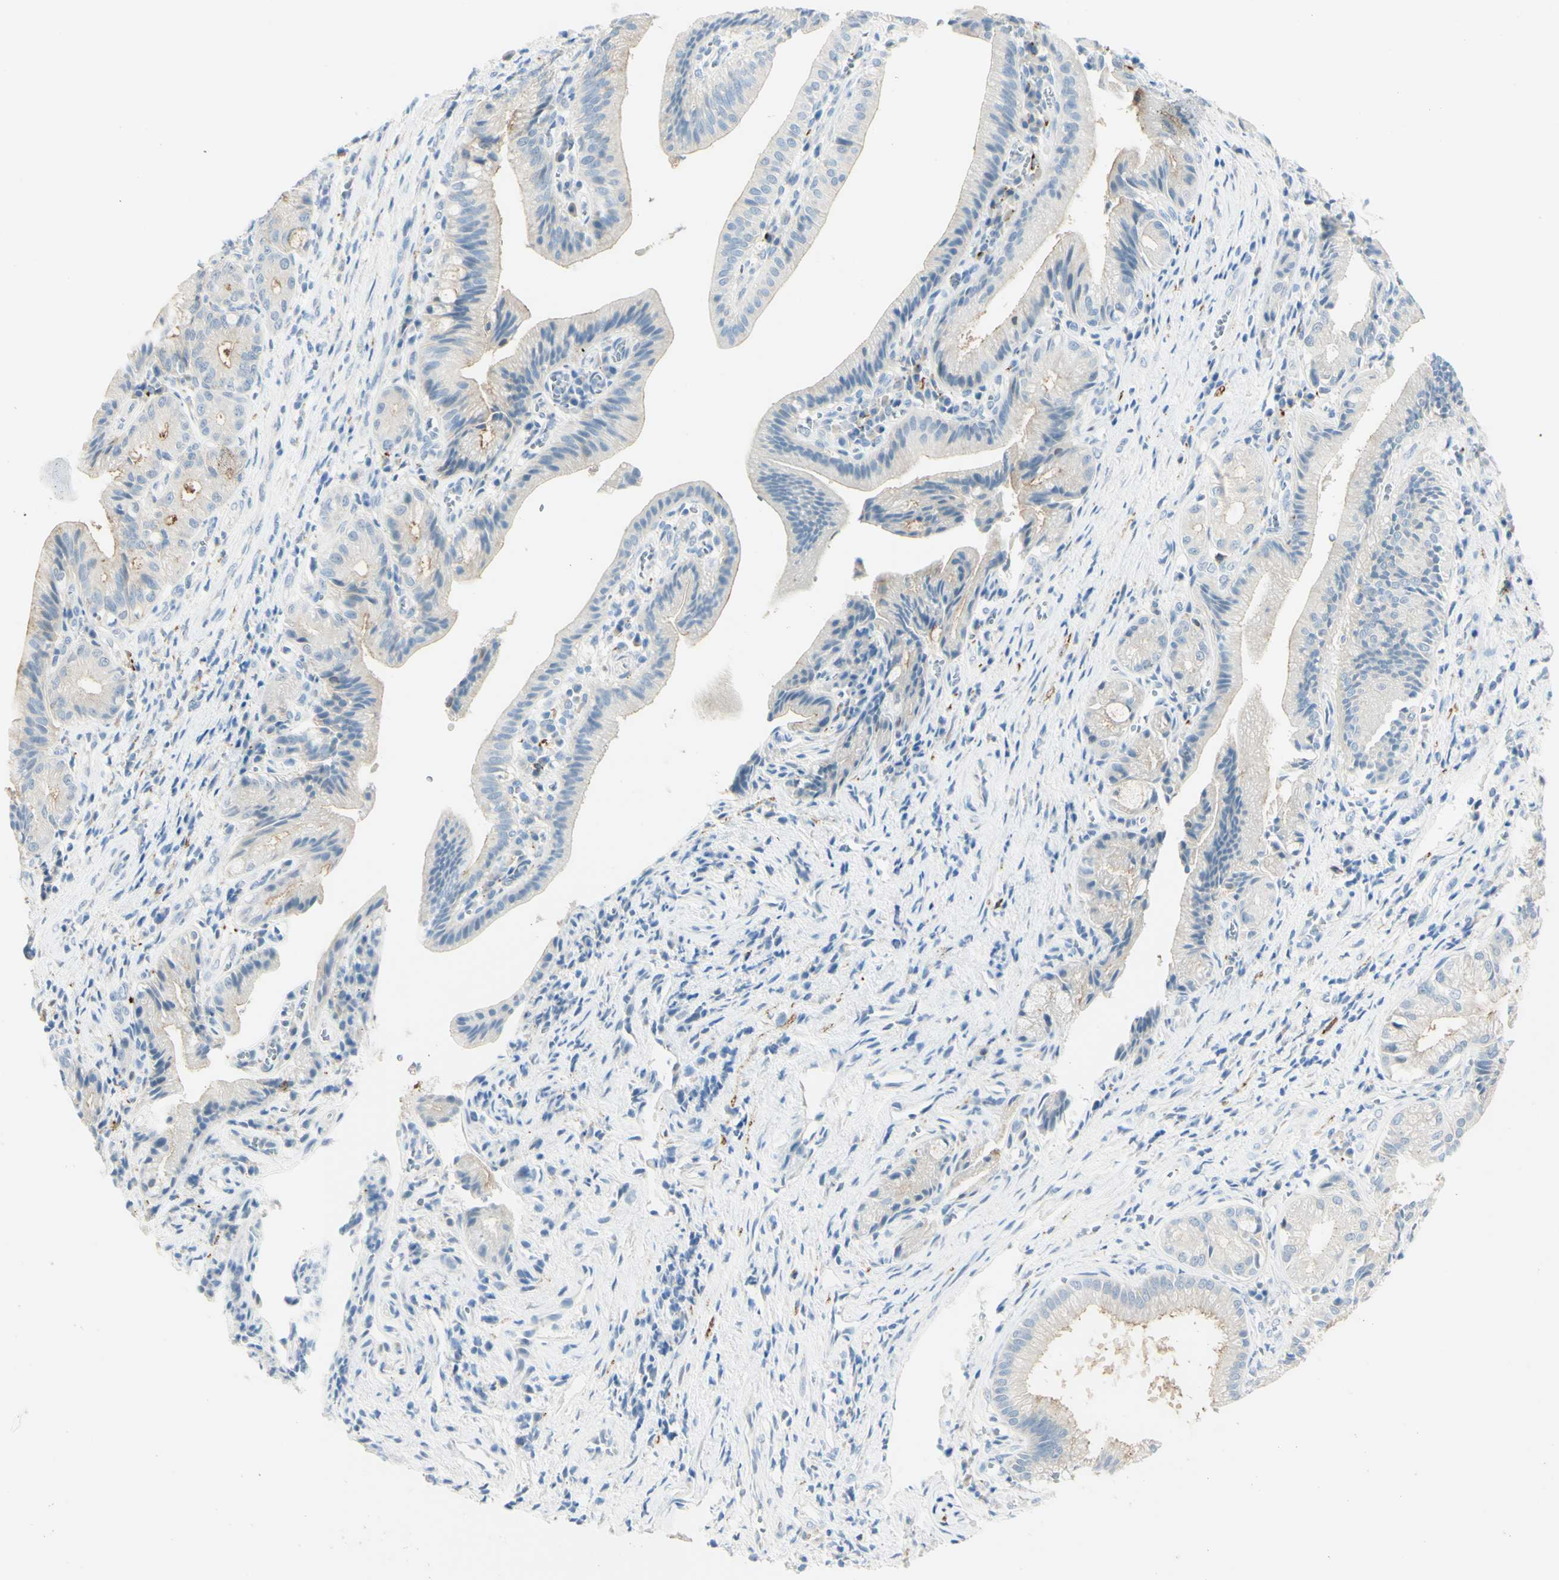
{"staining": {"intensity": "strong", "quantity": "<25%", "location": "cytoplasmic/membranous"}, "tissue": "pancreatic cancer", "cell_type": "Tumor cells", "image_type": "cancer", "snomed": [{"axis": "morphology", "description": "Adenocarcinoma, NOS"}, {"axis": "topography", "description": "Pancreas"}], "caption": "Pancreatic cancer stained with DAB immunohistochemistry exhibits medium levels of strong cytoplasmic/membranous expression in approximately <25% of tumor cells. (brown staining indicates protein expression, while blue staining denotes nuclei).", "gene": "TSPAN1", "patient": {"sex": "female", "age": 75}}